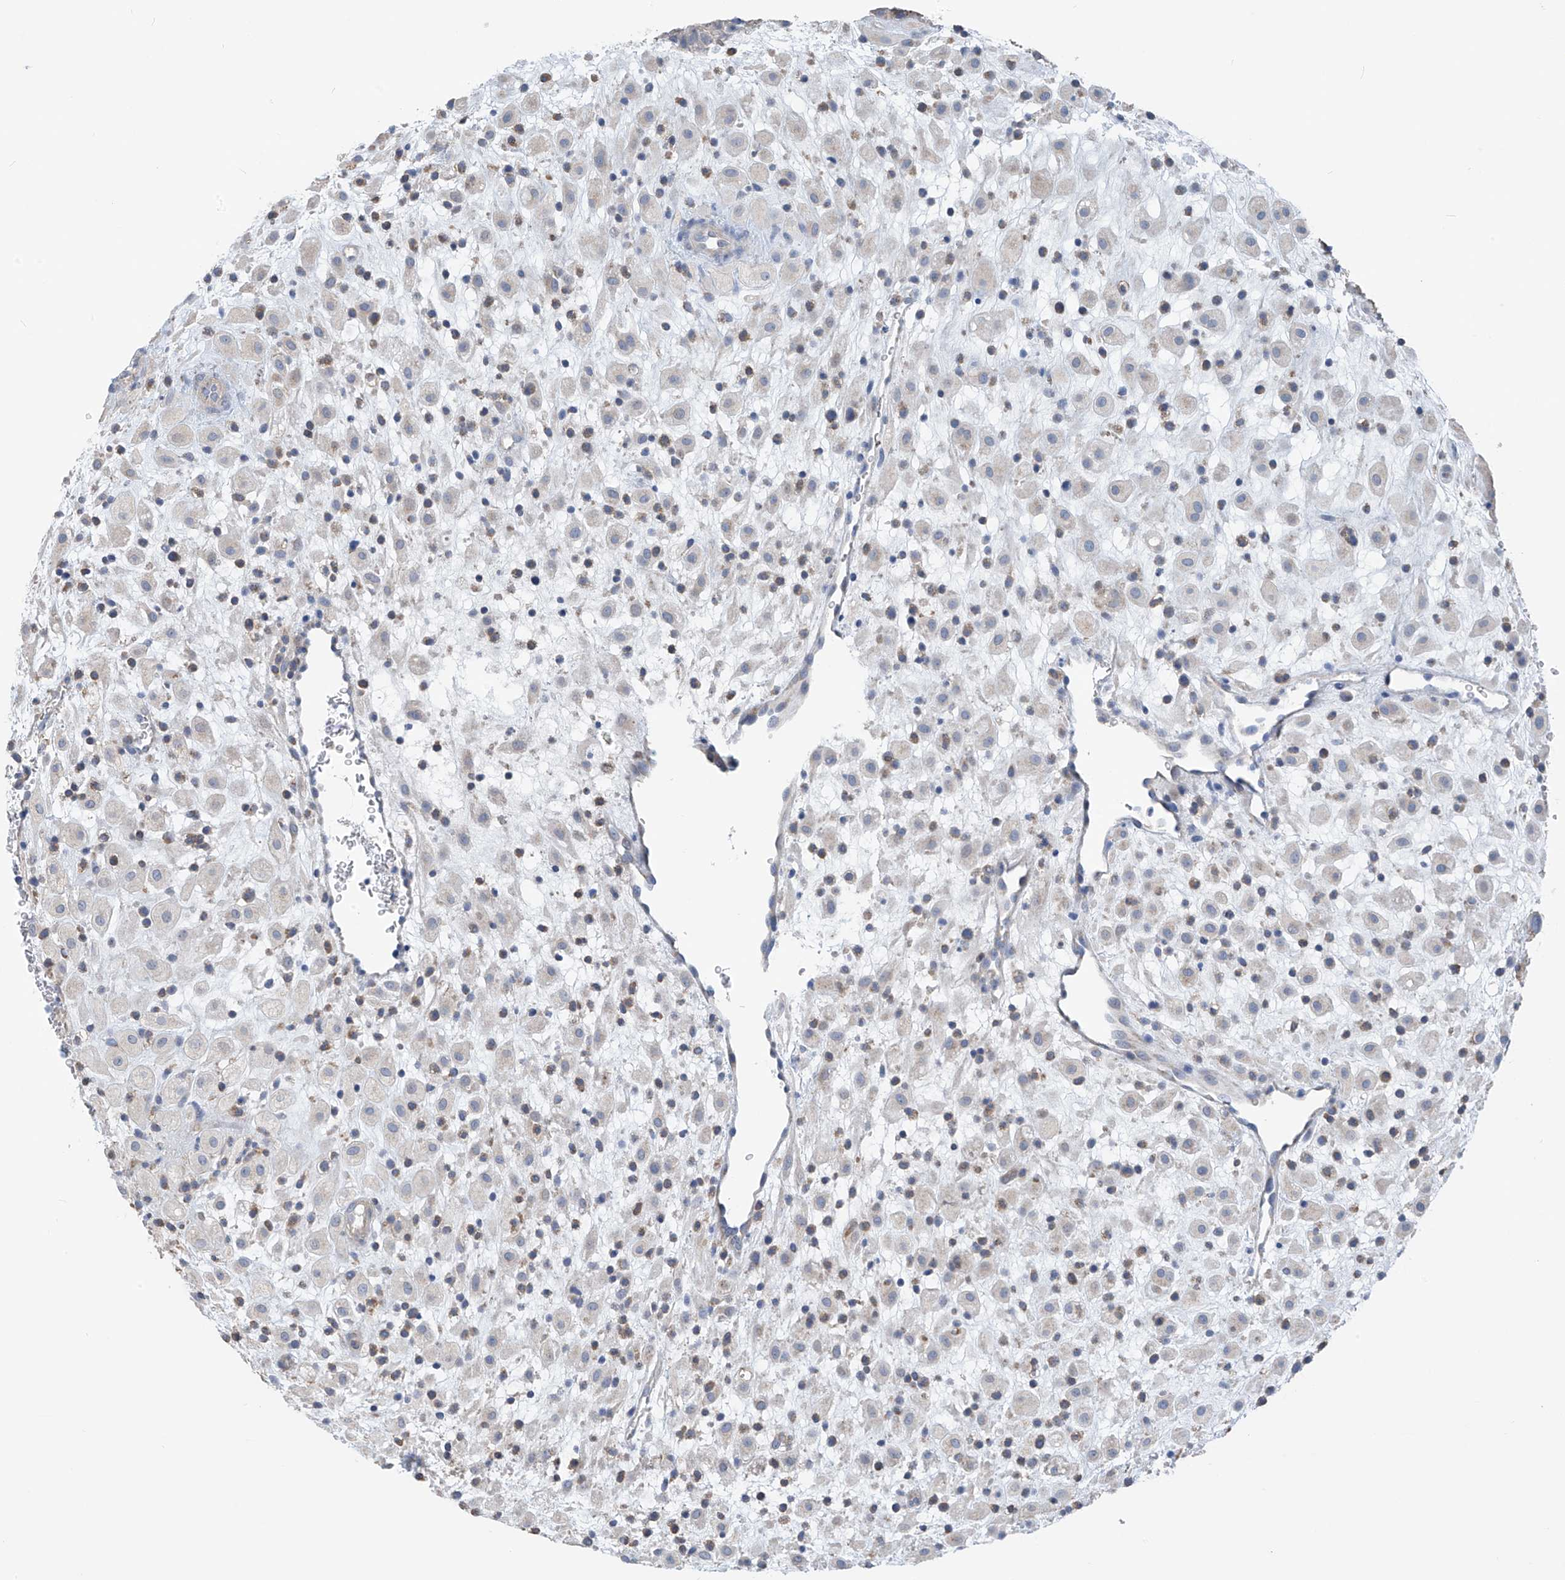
{"staining": {"intensity": "negative", "quantity": "none", "location": "none"}, "tissue": "placenta", "cell_type": "Decidual cells", "image_type": "normal", "snomed": [{"axis": "morphology", "description": "Normal tissue, NOS"}, {"axis": "topography", "description": "Placenta"}], "caption": "Decidual cells show no significant positivity in benign placenta. (Immunohistochemistry (ihc), brightfield microscopy, high magnification).", "gene": "SYN3", "patient": {"sex": "female", "age": 35}}